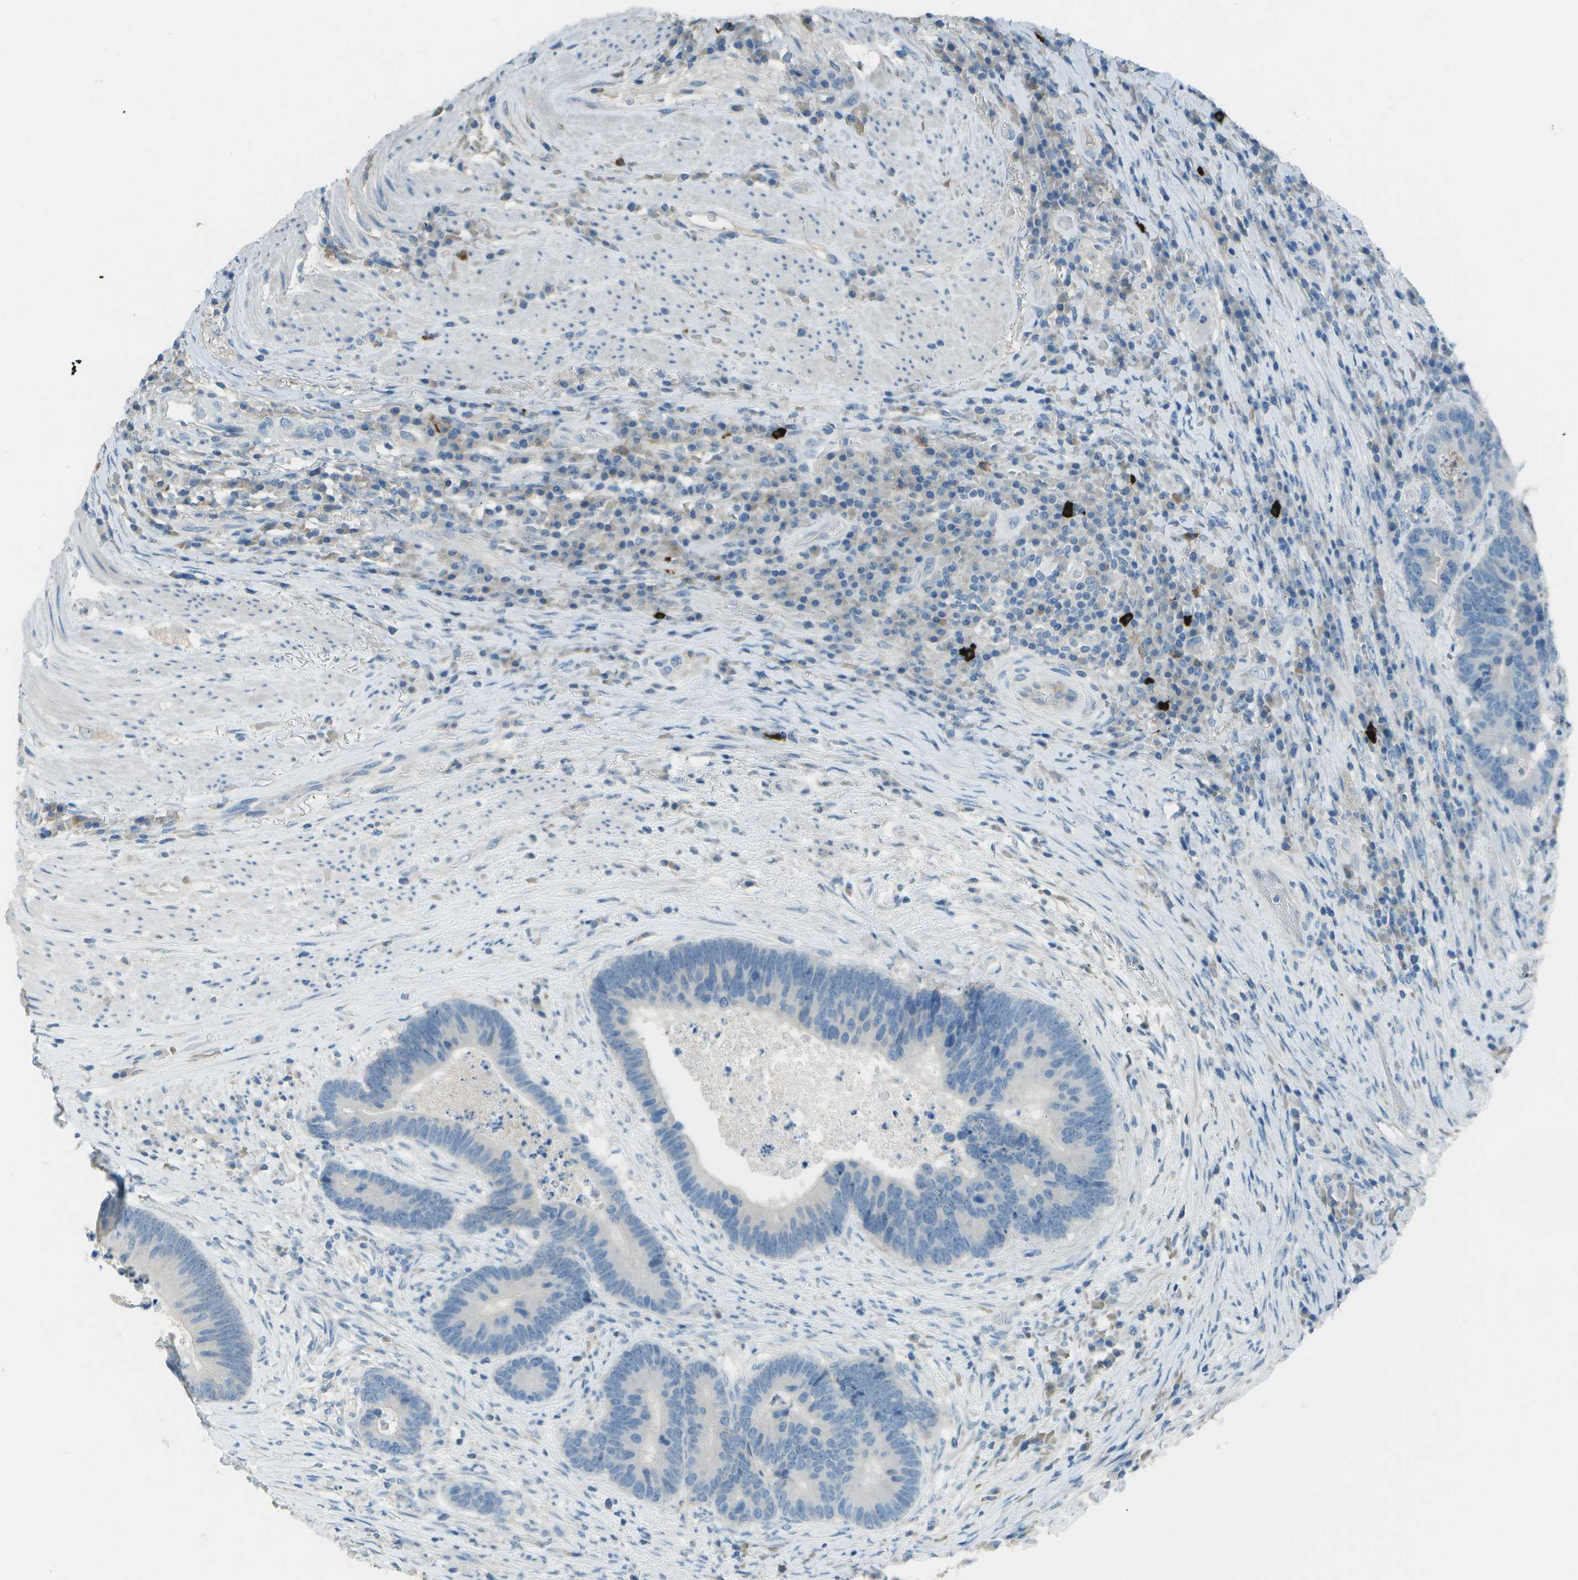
{"staining": {"intensity": "negative", "quantity": "none", "location": "none"}, "tissue": "colorectal cancer", "cell_type": "Tumor cells", "image_type": "cancer", "snomed": [{"axis": "morphology", "description": "Adenocarcinoma, NOS"}, {"axis": "topography", "description": "Rectum"}], "caption": "DAB immunohistochemical staining of human colorectal adenocarcinoma reveals no significant staining in tumor cells.", "gene": "LGI2", "patient": {"sex": "female", "age": 89}}